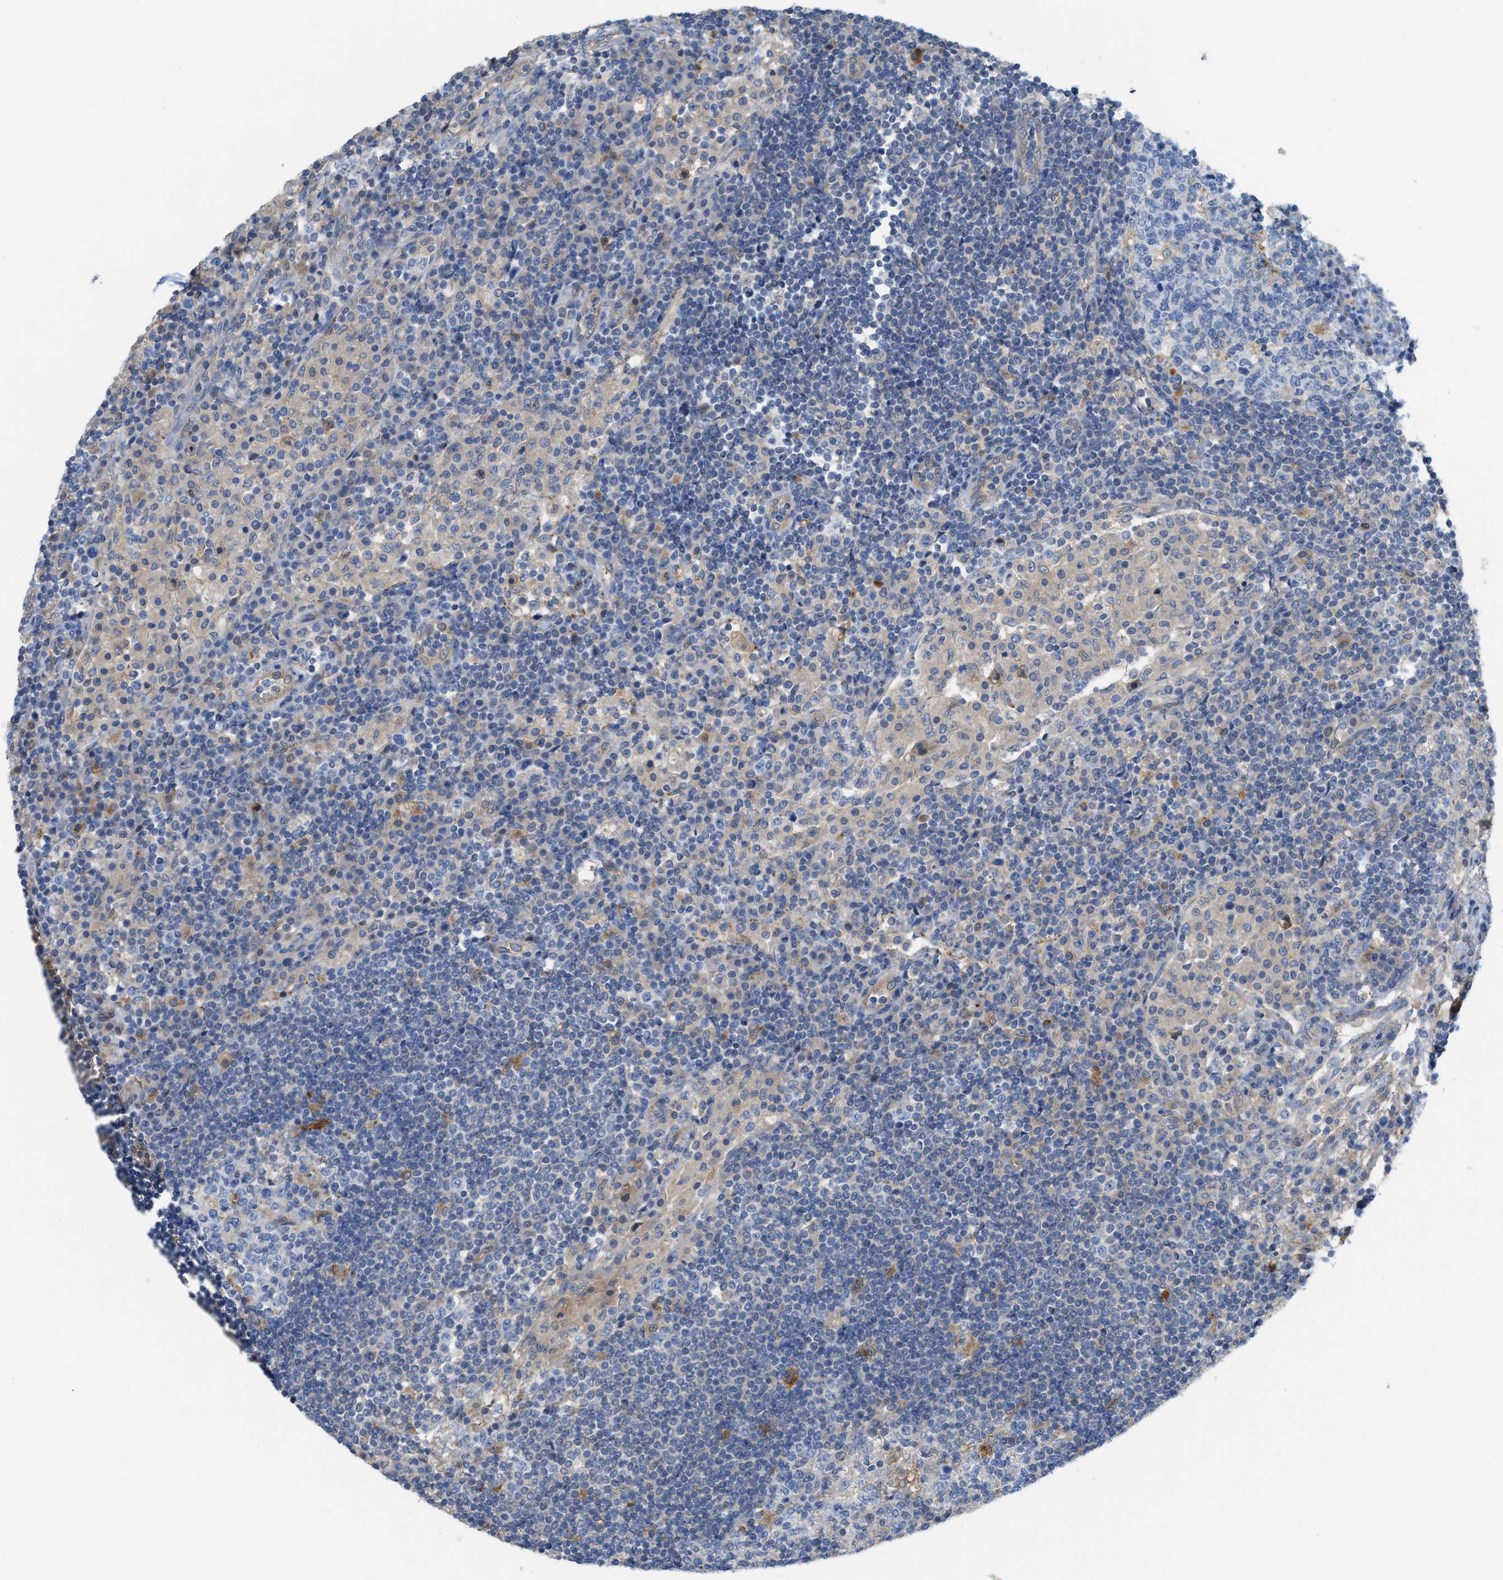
{"staining": {"intensity": "weak", "quantity": "25%-75%", "location": "cytoplasmic/membranous"}, "tissue": "lymph node", "cell_type": "Germinal center cells", "image_type": "normal", "snomed": [{"axis": "morphology", "description": "Normal tissue, NOS"}, {"axis": "topography", "description": "Lymph node"}], "caption": "IHC photomicrograph of normal human lymph node stained for a protein (brown), which shows low levels of weak cytoplasmic/membranous staining in approximately 25%-75% of germinal center cells.", "gene": "CSTB", "patient": {"sex": "female", "age": 53}}